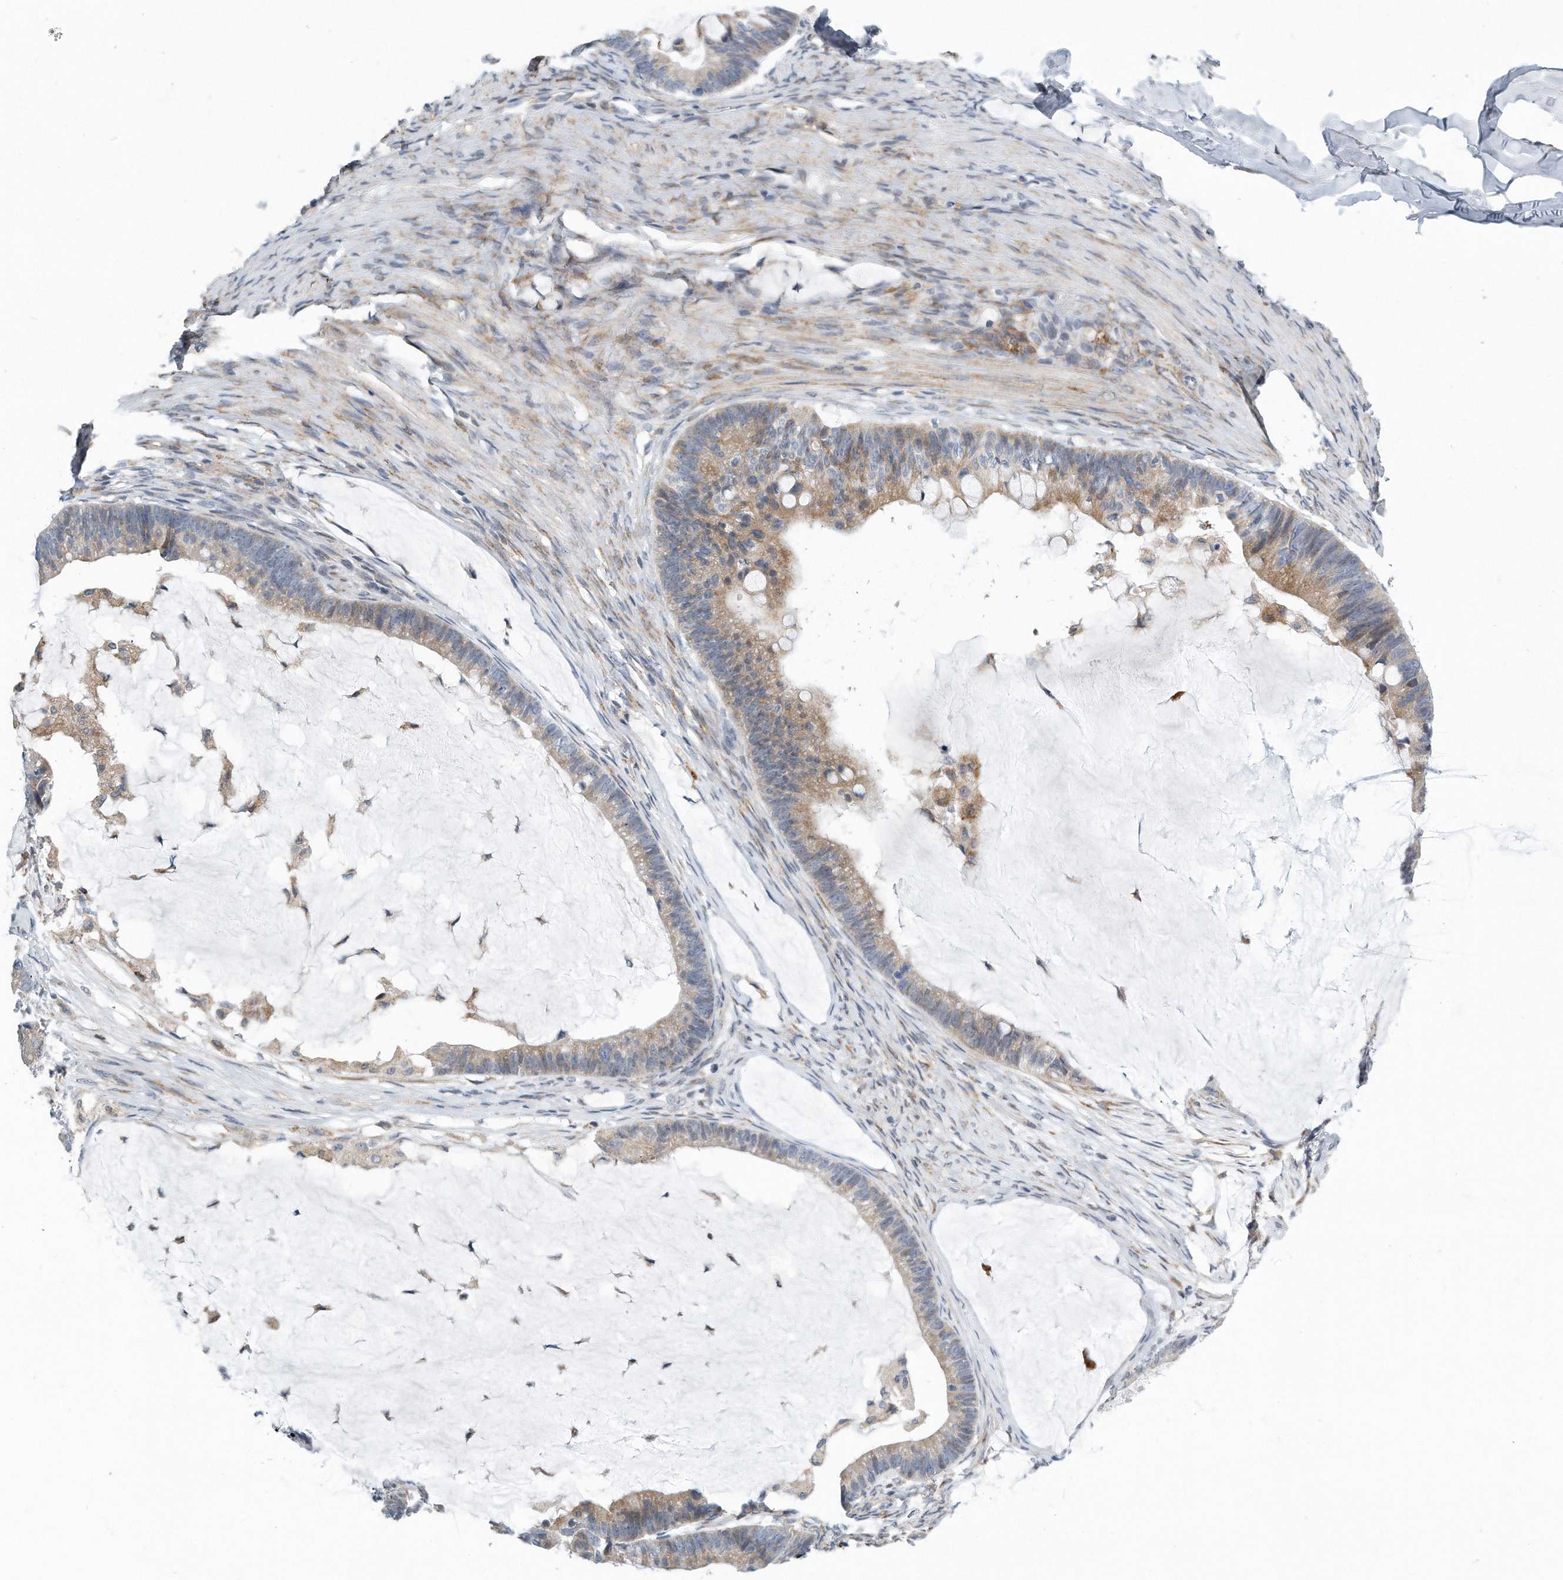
{"staining": {"intensity": "weak", "quantity": ">75%", "location": "cytoplasmic/membranous"}, "tissue": "ovarian cancer", "cell_type": "Tumor cells", "image_type": "cancer", "snomed": [{"axis": "morphology", "description": "Cystadenocarcinoma, mucinous, NOS"}, {"axis": "topography", "description": "Ovary"}], "caption": "Protein expression analysis of human ovarian cancer (mucinous cystadenocarcinoma) reveals weak cytoplasmic/membranous positivity in approximately >75% of tumor cells. The staining is performed using DAB brown chromogen to label protein expression. The nuclei are counter-stained blue using hematoxylin.", "gene": "VLDLR", "patient": {"sex": "female", "age": 61}}